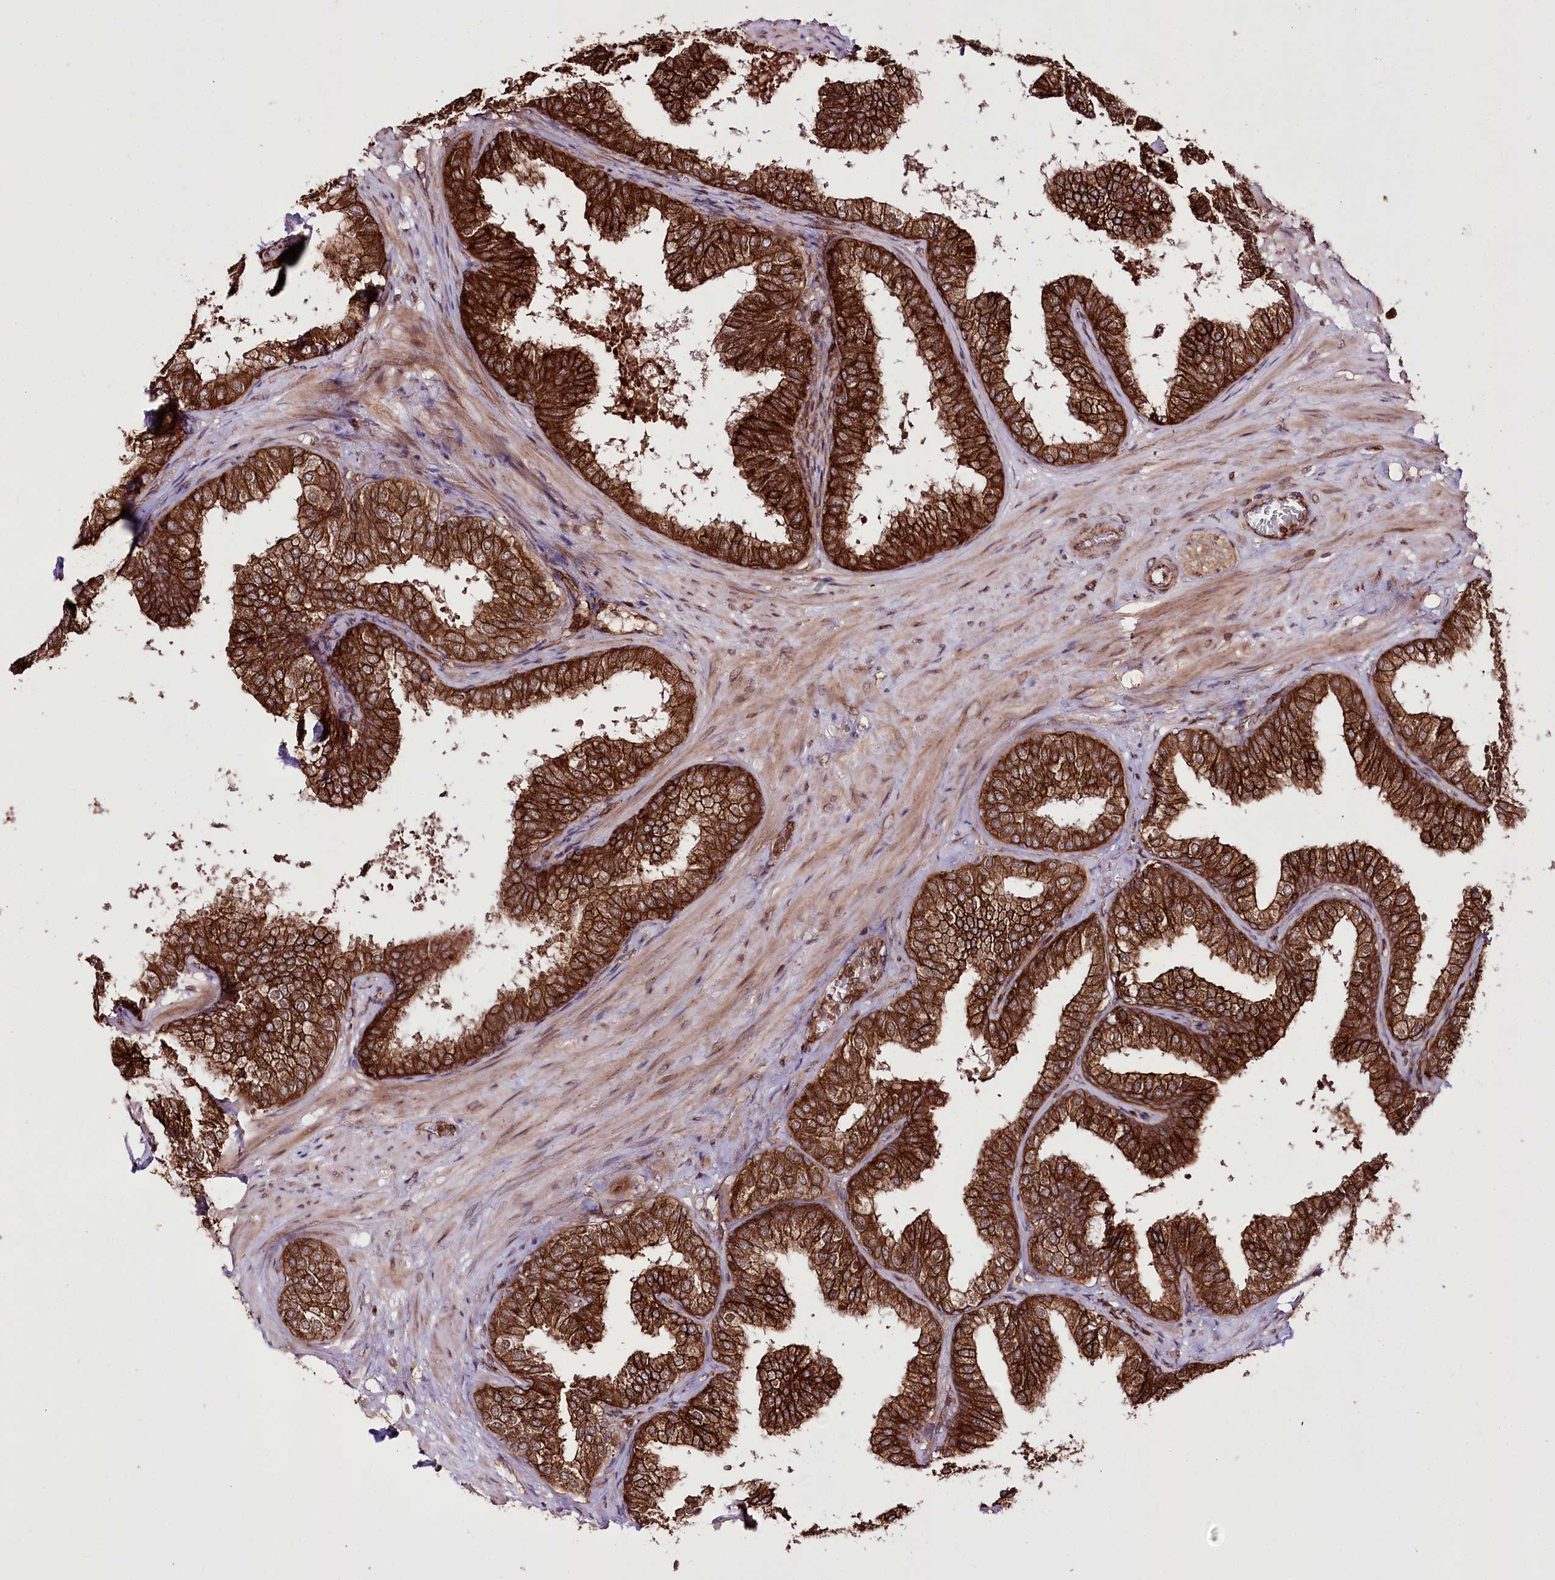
{"staining": {"intensity": "strong", "quantity": ">75%", "location": "cytoplasmic/membranous"}, "tissue": "prostate", "cell_type": "Glandular cells", "image_type": "normal", "snomed": [{"axis": "morphology", "description": "Normal tissue, NOS"}, {"axis": "topography", "description": "Prostate"}], "caption": "High-power microscopy captured an immunohistochemistry (IHC) micrograph of benign prostate, revealing strong cytoplasmic/membranous positivity in about >75% of glandular cells. (DAB (3,3'-diaminobenzidine) = brown stain, brightfield microscopy at high magnification).", "gene": "DHX29", "patient": {"sex": "male", "age": 60}}